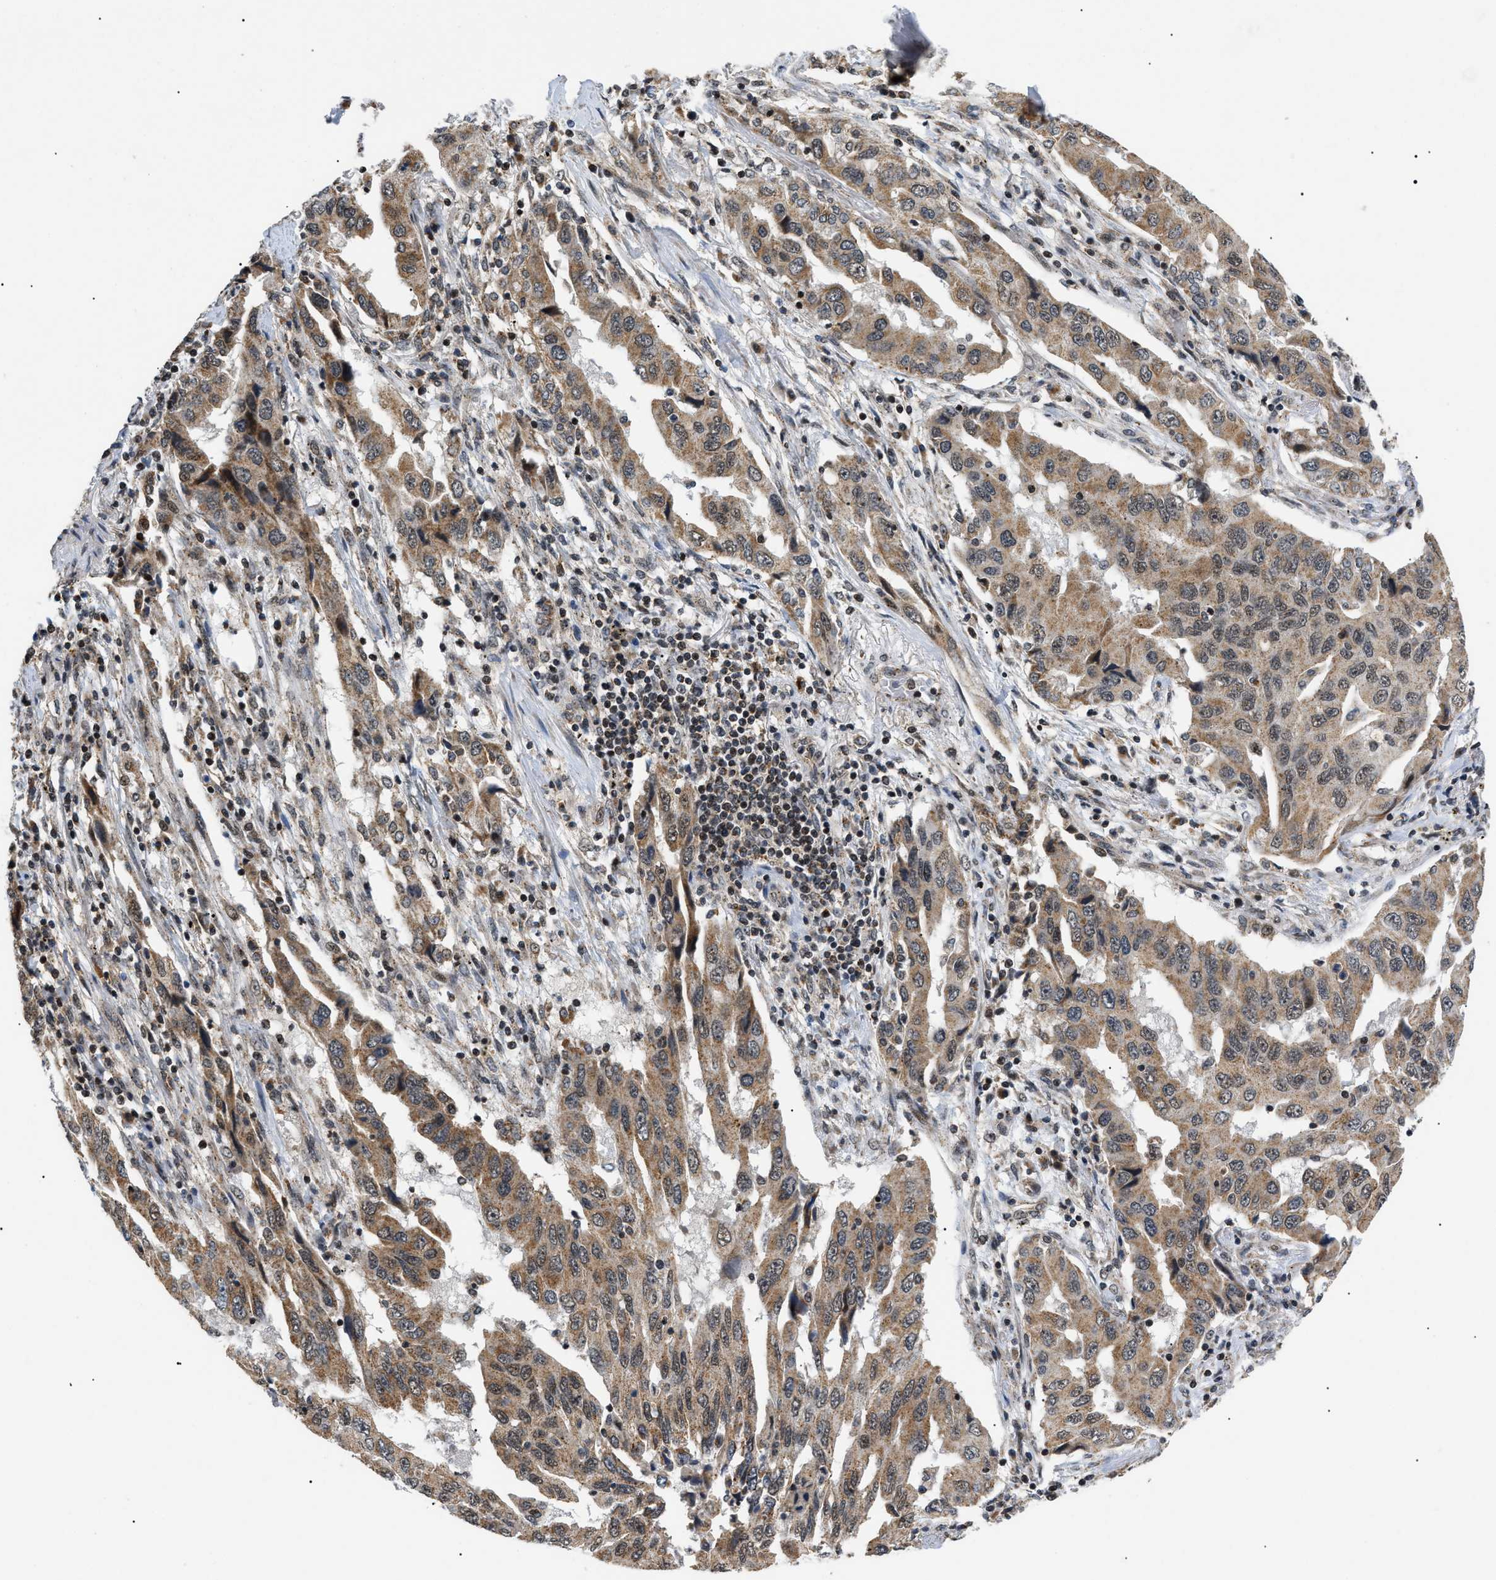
{"staining": {"intensity": "moderate", "quantity": ">75%", "location": "cytoplasmic/membranous"}, "tissue": "lung cancer", "cell_type": "Tumor cells", "image_type": "cancer", "snomed": [{"axis": "morphology", "description": "Adenocarcinoma, NOS"}, {"axis": "topography", "description": "Lung"}], "caption": "Immunohistochemical staining of lung adenocarcinoma reveals medium levels of moderate cytoplasmic/membranous protein positivity in approximately >75% of tumor cells.", "gene": "ZBTB11", "patient": {"sex": "female", "age": 65}}